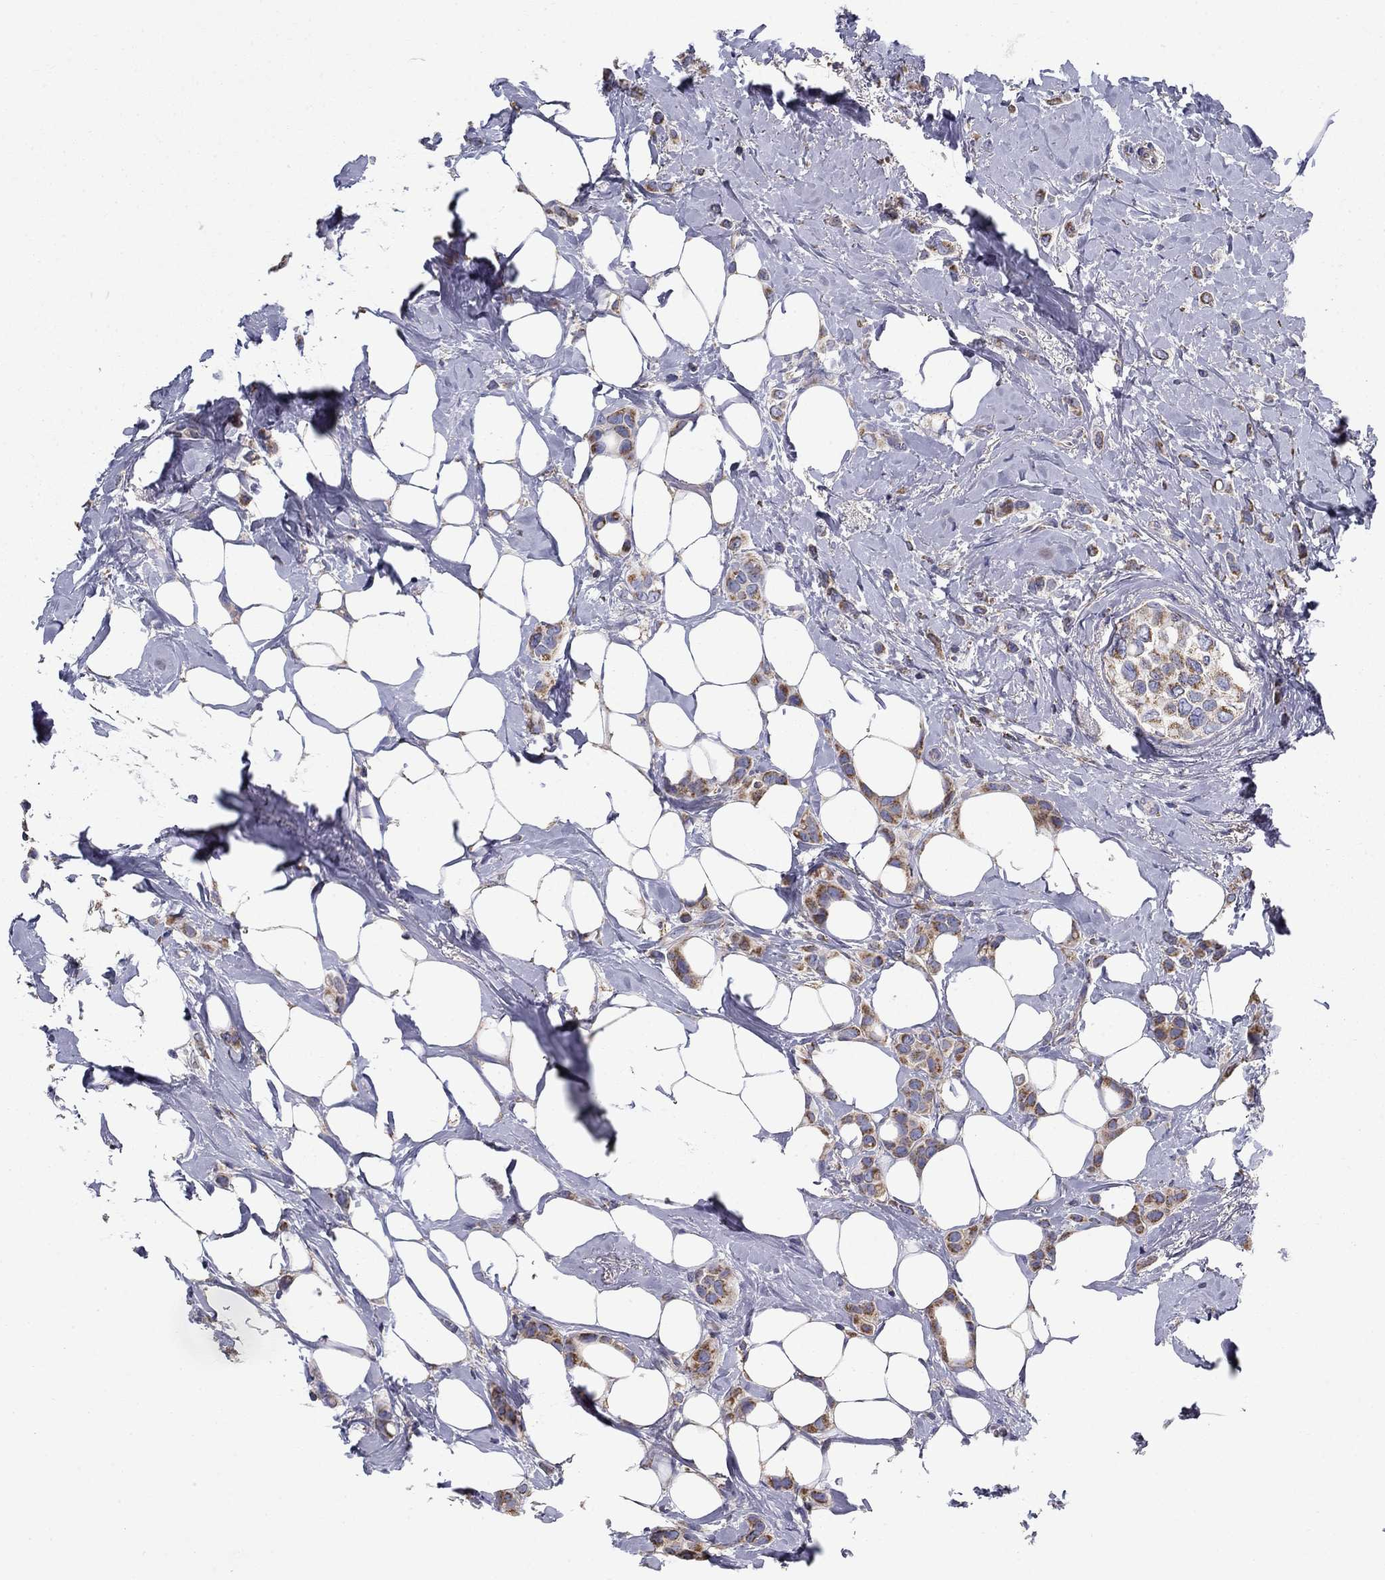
{"staining": {"intensity": "moderate", "quantity": ">75%", "location": "cytoplasmic/membranous"}, "tissue": "breast cancer", "cell_type": "Tumor cells", "image_type": "cancer", "snomed": [{"axis": "morphology", "description": "Lobular carcinoma"}, {"axis": "topography", "description": "Breast"}], "caption": "There is medium levels of moderate cytoplasmic/membranous staining in tumor cells of lobular carcinoma (breast), as demonstrated by immunohistochemical staining (brown color).", "gene": "NME5", "patient": {"sex": "female", "age": 66}}